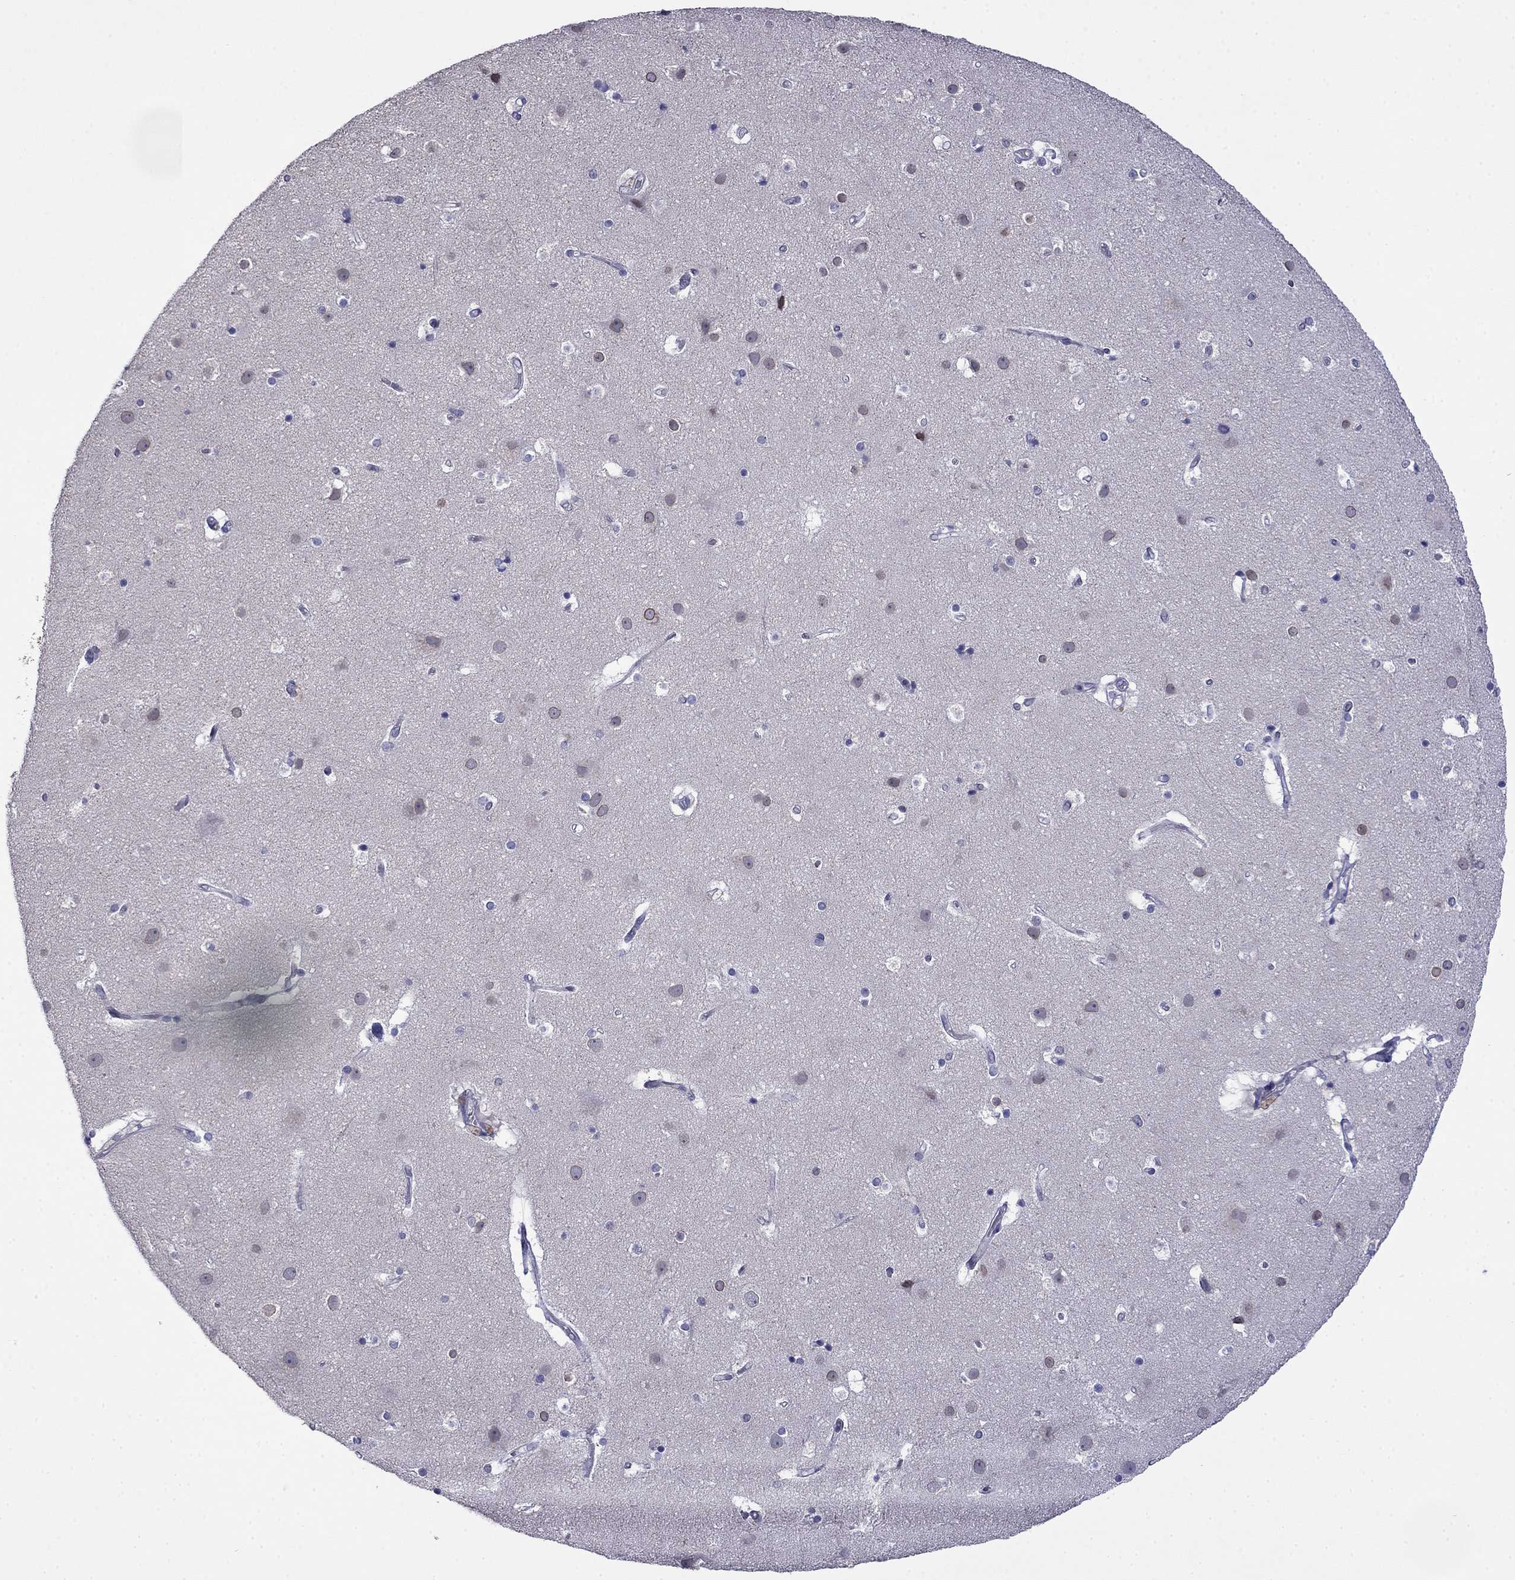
{"staining": {"intensity": "negative", "quantity": "none", "location": "none"}, "tissue": "cerebral cortex", "cell_type": "Endothelial cells", "image_type": "normal", "snomed": [{"axis": "morphology", "description": "Normal tissue, NOS"}, {"axis": "topography", "description": "Cerebral cortex"}], "caption": "IHC image of normal cerebral cortex: human cerebral cortex stained with DAB demonstrates no significant protein positivity in endothelial cells. (Stains: DAB immunohistochemistry with hematoxylin counter stain, Microscopy: brightfield microscopy at high magnification).", "gene": "PRR18", "patient": {"sex": "female", "age": 52}}